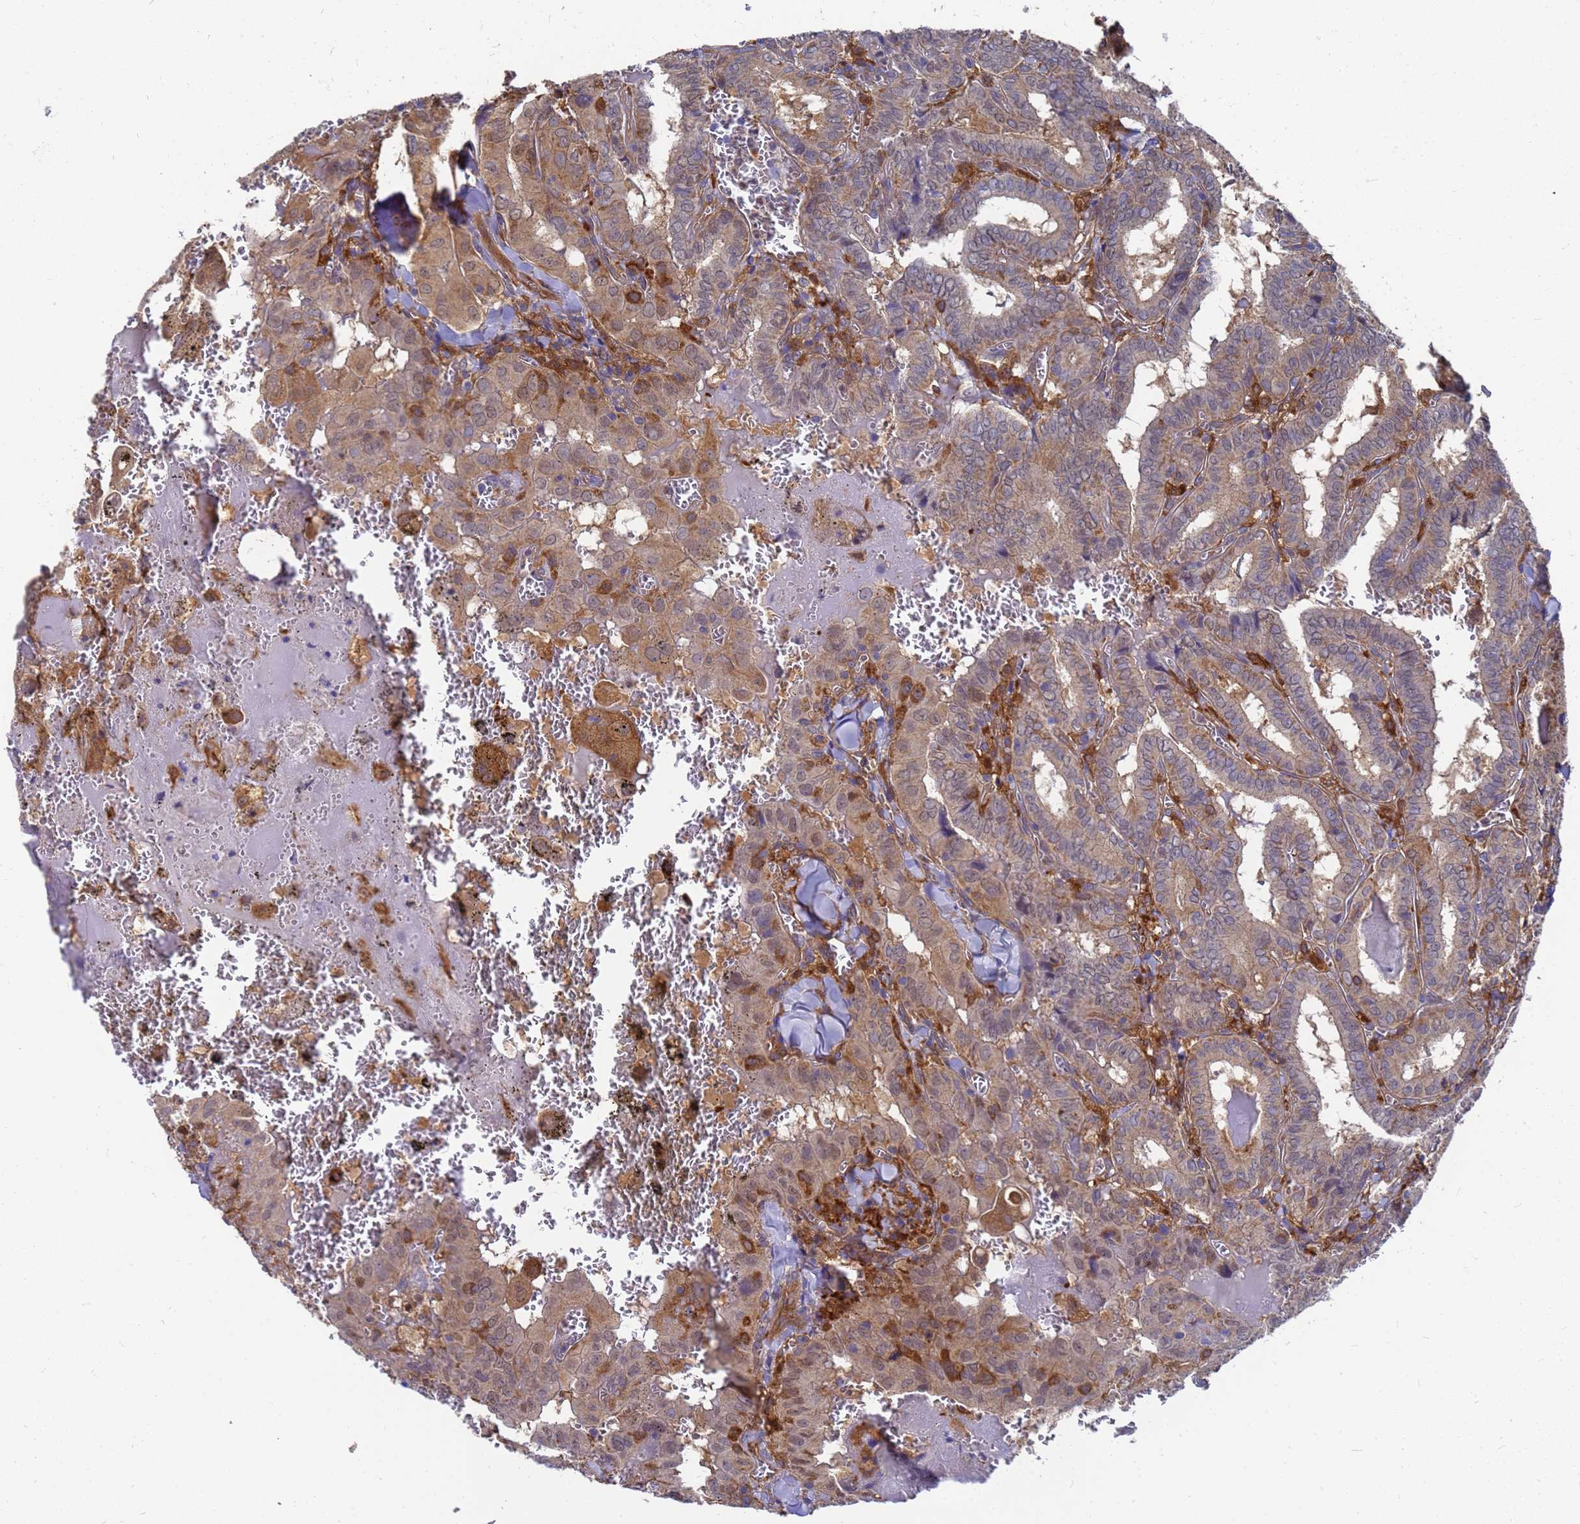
{"staining": {"intensity": "moderate", "quantity": ">75%", "location": "cytoplasmic/membranous"}, "tissue": "thyroid cancer", "cell_type": "Tumor cells", "image_type": "cancer", "snomed": [{"axis": "morphology", "description": "Papillary adenocarcinoma, NOS"}, {"axis": "topography", "description": "Thyroid gland"}], "caption": "This is an image of immunohistochemistry (IHC) staining of papillary adenocarcinoma (thyroid), which shows moderate staining in the cytoplasmic/membranous of tumor cells.", "gene": "SLC35E2B", "patient": {"sex": "female", "age": 72}}